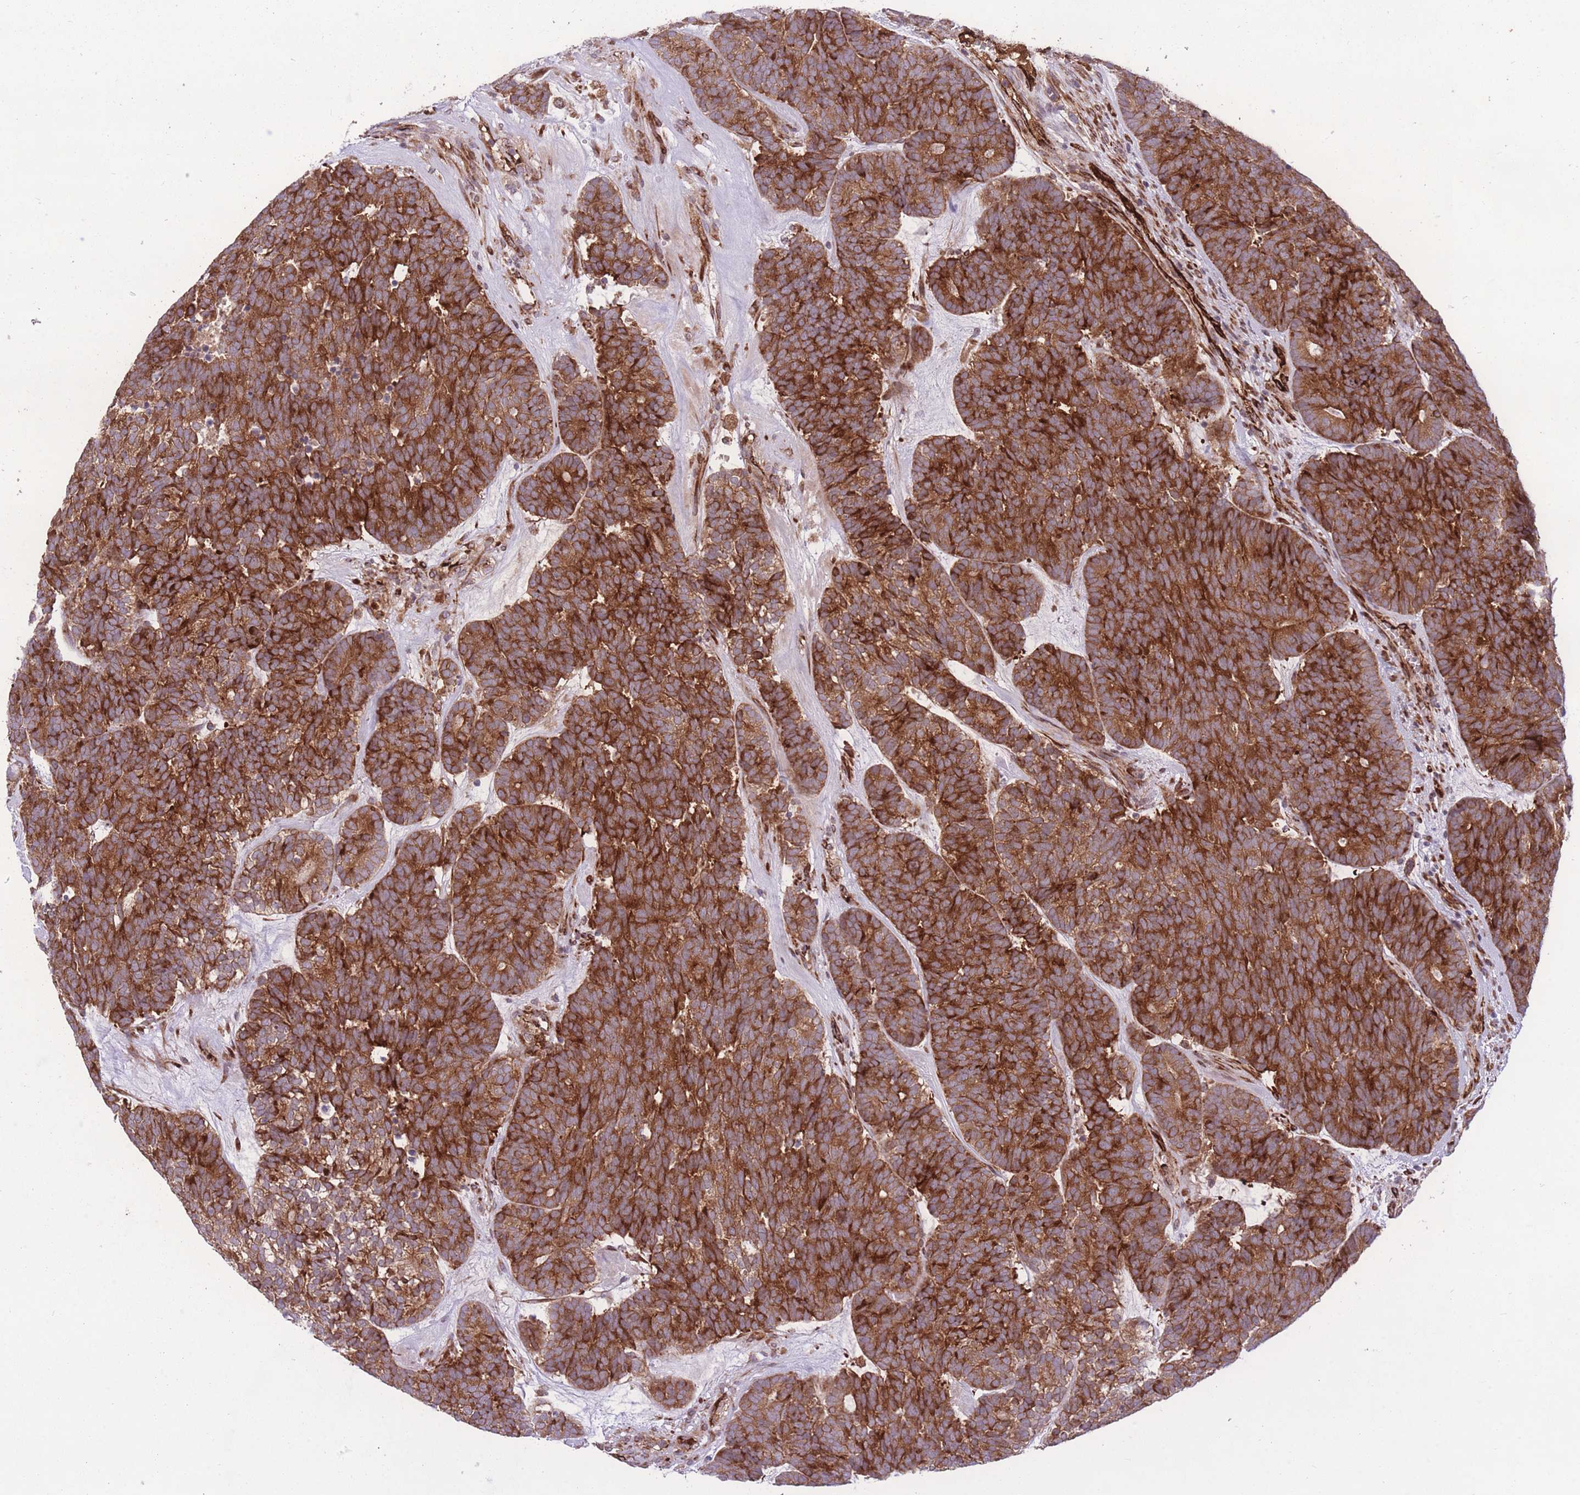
{"staining": {"intensity": "strong", "quantity": ">75%", "location": "cytoplasmic/membranous"}, "tissue": "head and neck cancer", "cell_type": "Tumor cells", "image_type": "cancer", "snomed": [{"axis": "morphology", "description": "Adenocarcinoma, NOS"}, {"axis": "topography", "description": "Head-Neck"}], "caption": "DAB (3,3'-diaminobenzidine) immunohistochemical staining of head and neck cancer exhibits strong cytoplasmic/membranous protein staining in approximately >75% of tumor cells.", "gene": "CISH", "patient": {"sex": "female", "age": 81}}